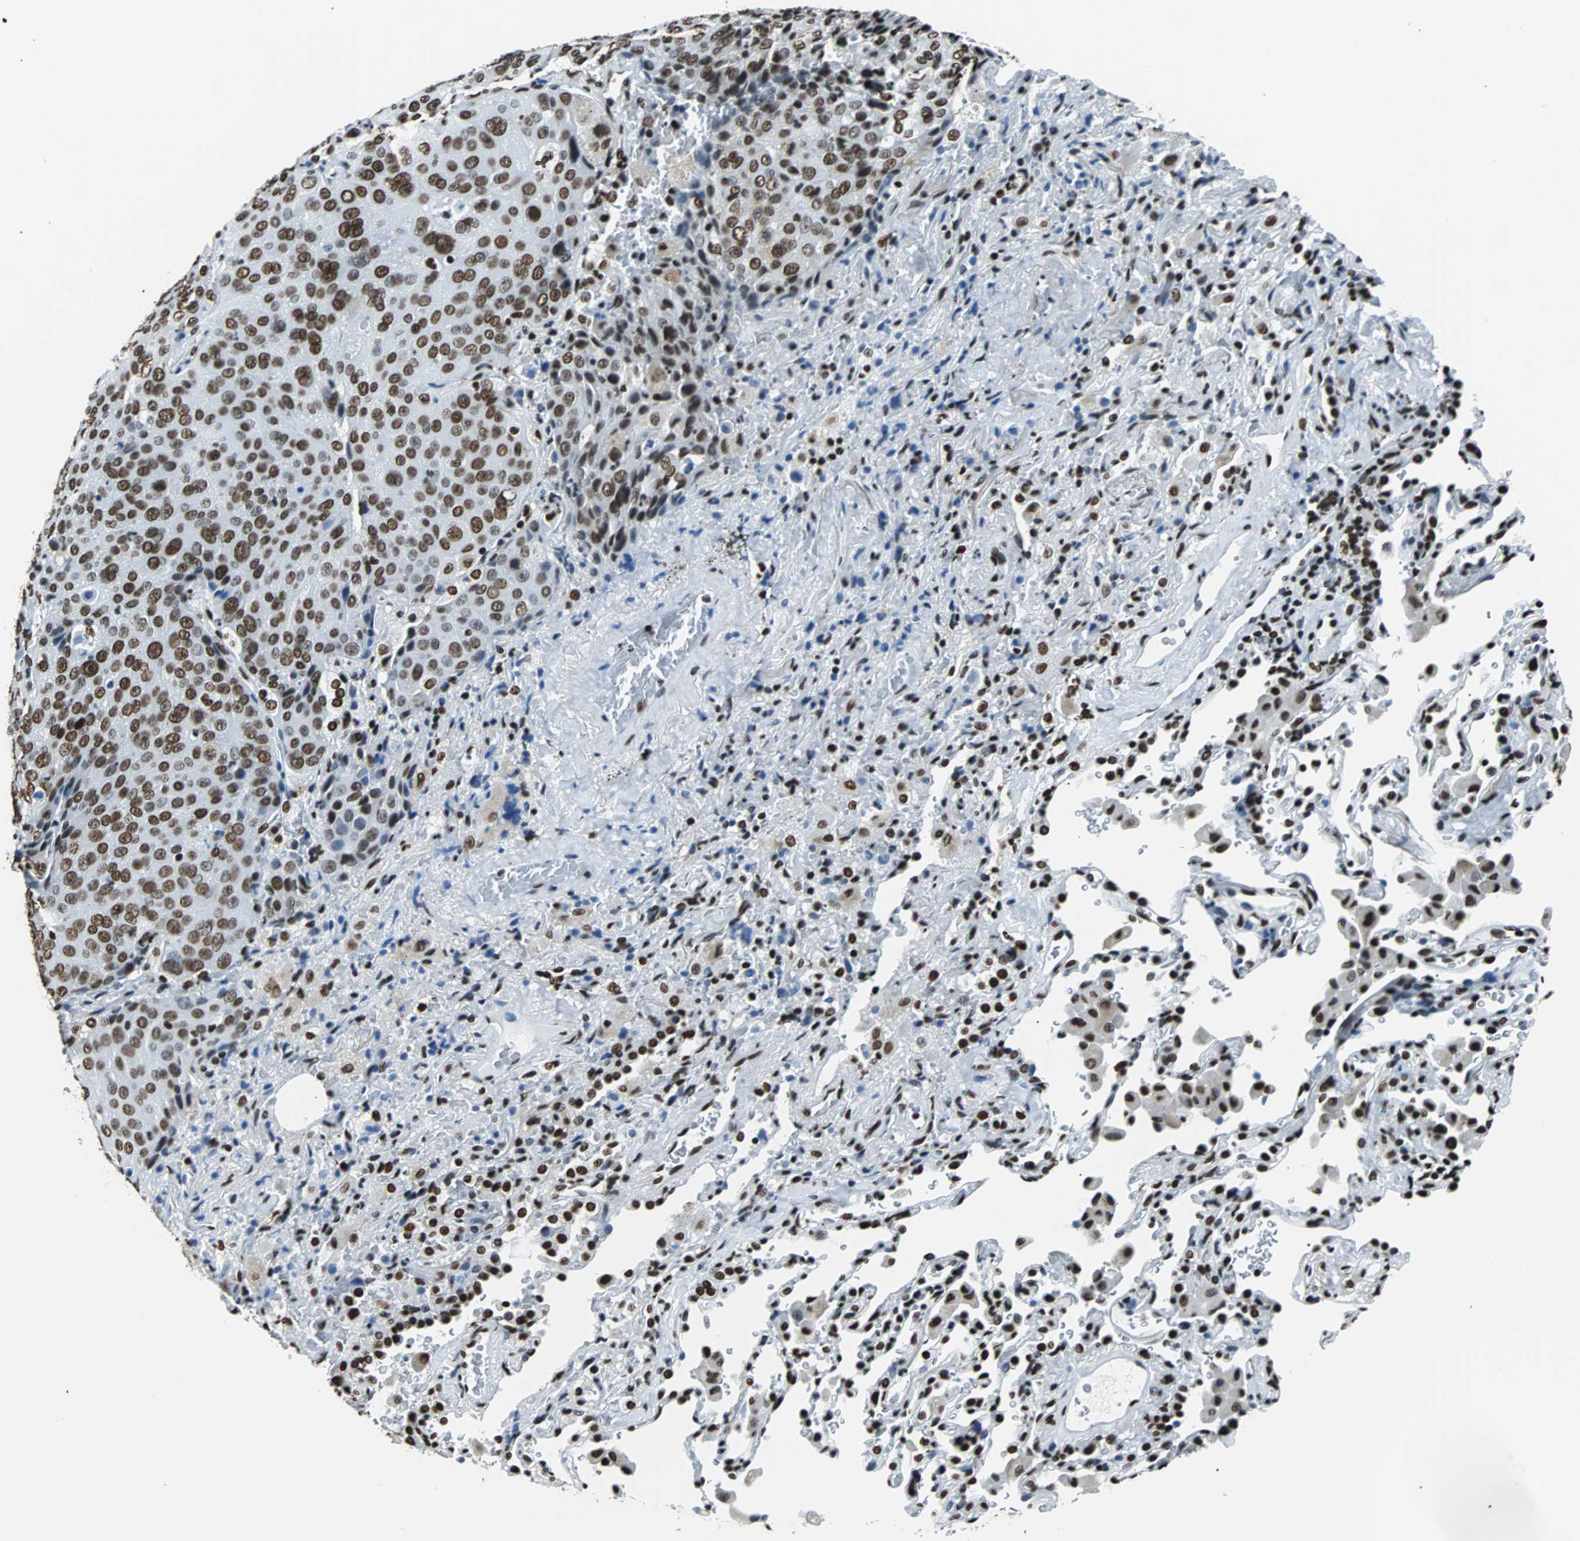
{"staining": {"intensity": "moderate", "quantity": "25%-75%", "location": "nuclear"}, "tissue": "lung cancer", "cell_type": "Tumor cells", "image_type": "cancer", "snomed": [{"axis": "morphology", "description": "Squamous cell carcinoma, NOS"}, {"axis": "topography", "description": "Lung"}], "caption": "This photomicrograph shows lung cancer stained with immunohistochemistry to label a protein in brown. The nuclear of tumor cells show moderate positivity for the protein. Nuclei are counter-stained blue.", "gene": "FUBP1", "patient": {"sex": "male", "age": 54}}